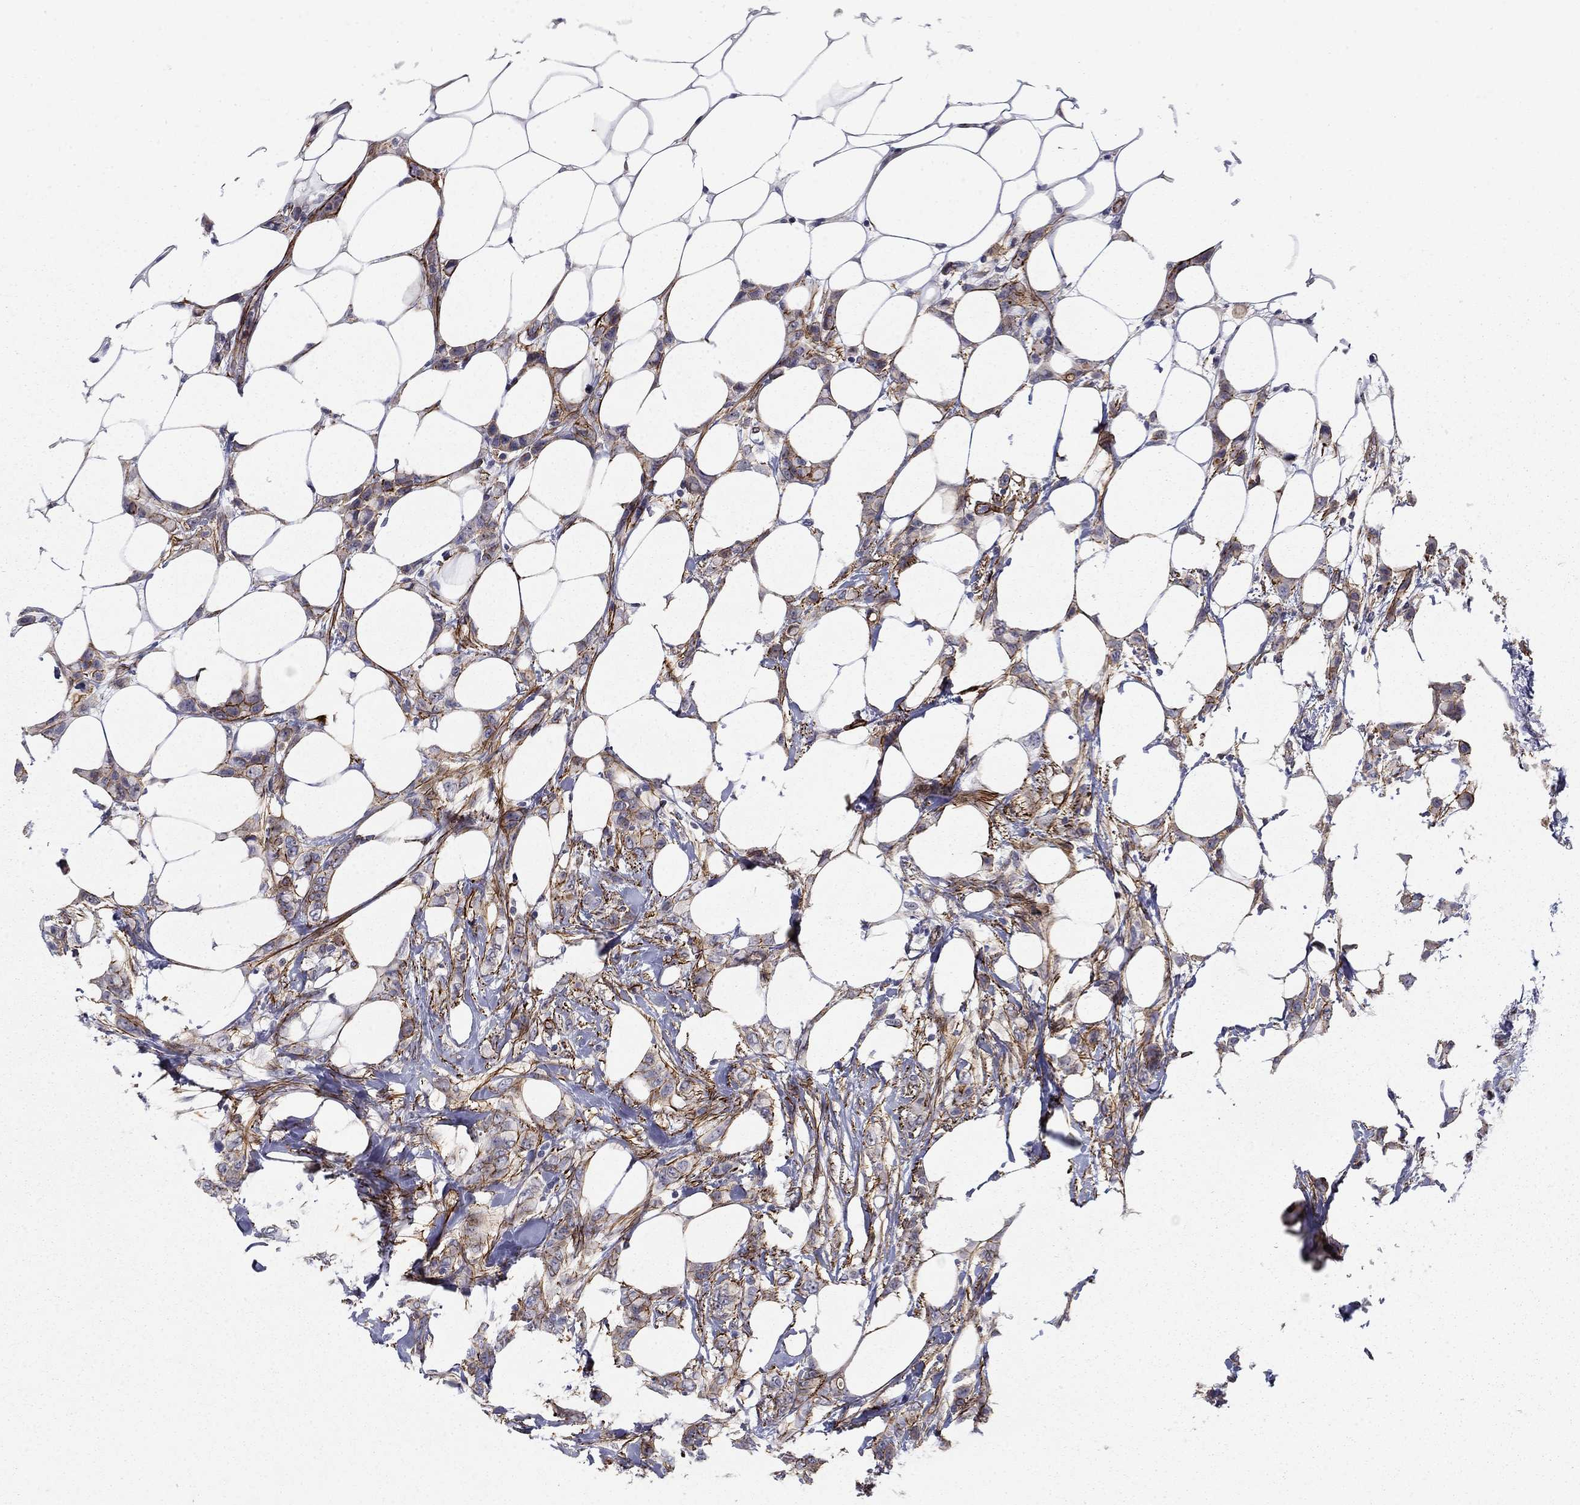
{"staining": {"intensity": "moderate", "quantity": "25%-75%", "location": "cytoplasmic/membranous"}, "tissue": "breast cancer", "cell_type": "Tumor cells", "image_type": "cancer", "snomed": [{"axis": "morphology", "description": "Lobular carcinoma"}, {"axis": "topography", "description": "Breast"}], "caption": "Immunohistochemical staining of human breast cancer exhibits moderate cytoplasmic/membranous protein positivity in approximately 25%-75% of tumor cells. Ihc stains the protein of interest in brown and the nuclei are stained blue.", "gene": "KRBA1", "patient": {"sex": "female", "age": 66}}